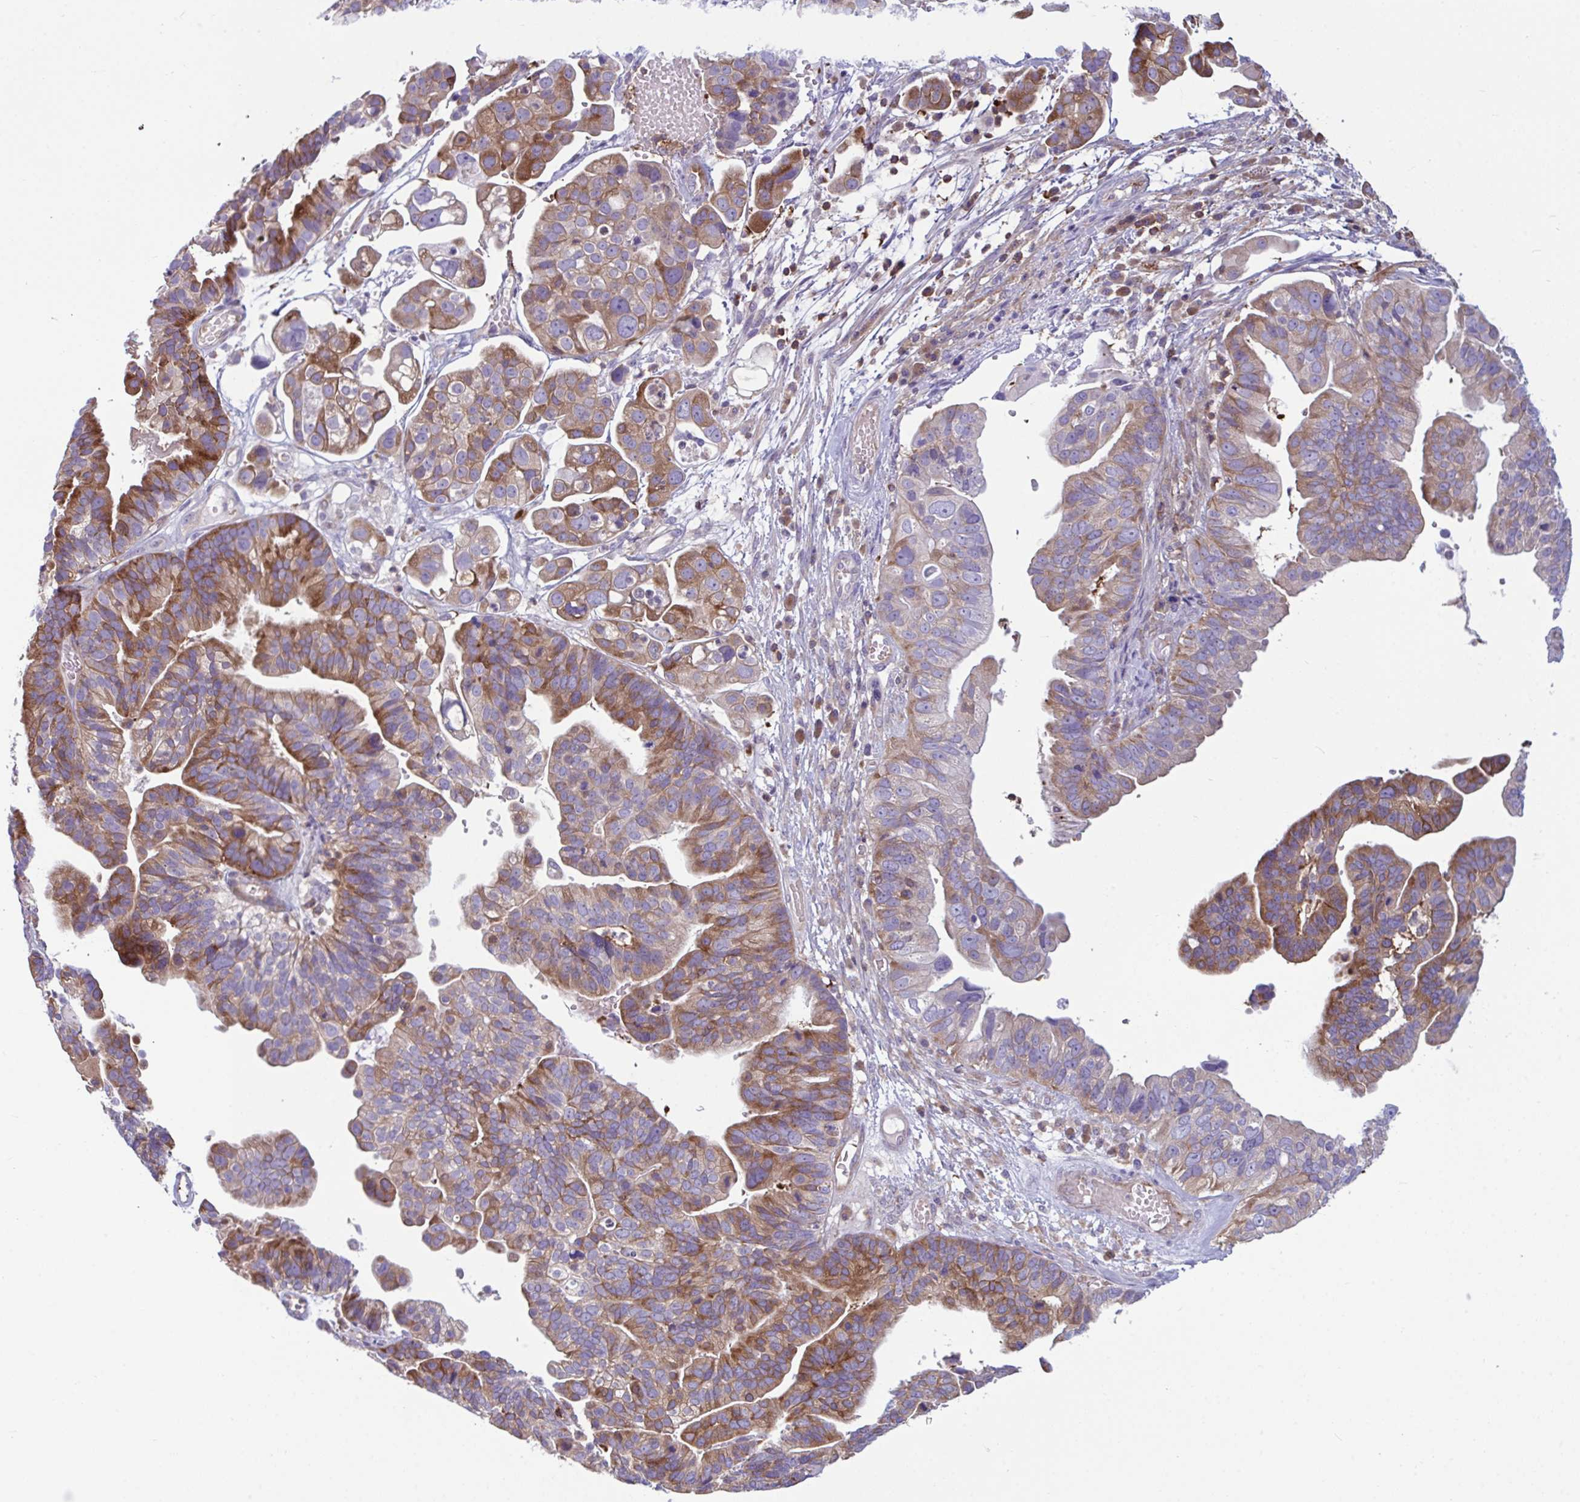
{"staining": {"intensity": "moderate", "quantity": "25%-75%", "location": "cytoplasmic/membranous"}, "tissue": "ovarian cancer", "cell_type": "Tumor cells", "image_type": "cancer", "snomed": [{"axis": "morphology", "description": "Cystadenocarcinoma, serous, NOS"}, {"axis": "topography", "description": "Ovary"}], "caption": "Immunohistochemical staining of human ovarian serous cystadenocarcinoma shows medium levels of moderate cytoplasmic/membranous protein staining in approximately 25%-75% of tumor cells.", "gene": "TSC22D3", "patient": {"sex": "female", "age": 56}}